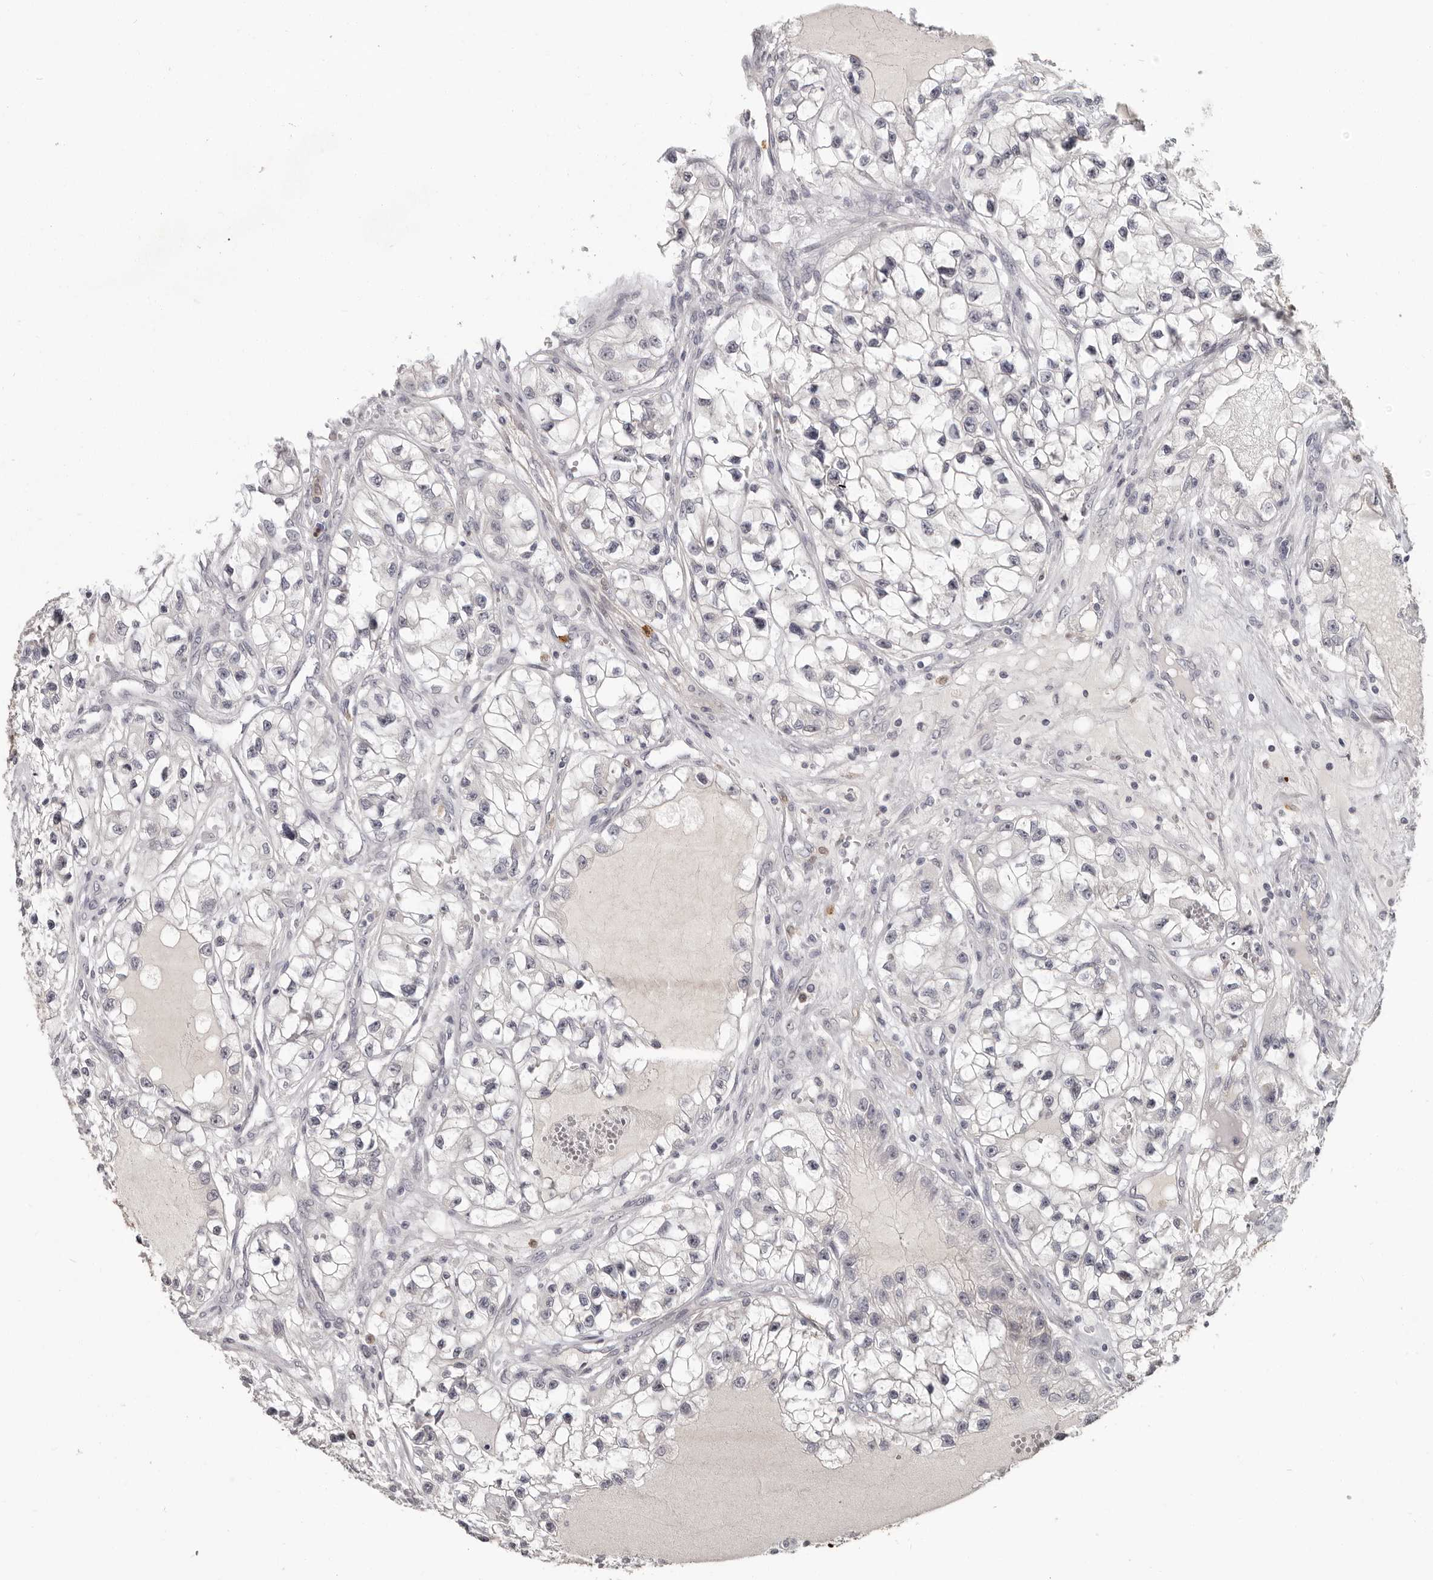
{"staining": {"intensity": "negative", "quantity": "none", "location": "none"}, "tissue": "renal cancer", "cell_type": "Tumor cells", "image_type": "cancer", "snomed": [{"axis": "morphology", "description": "Adenocarcinoma, NOS"}, {"axis": "topography", "description": "Kidney"}], "caption": "Renal cancer (adenocarcinoma) was stained to show a protein in brown. There is no significant staining in tumor cells.", "gene": "GPR157", "patient": {"sex": "female", "age": 57}}